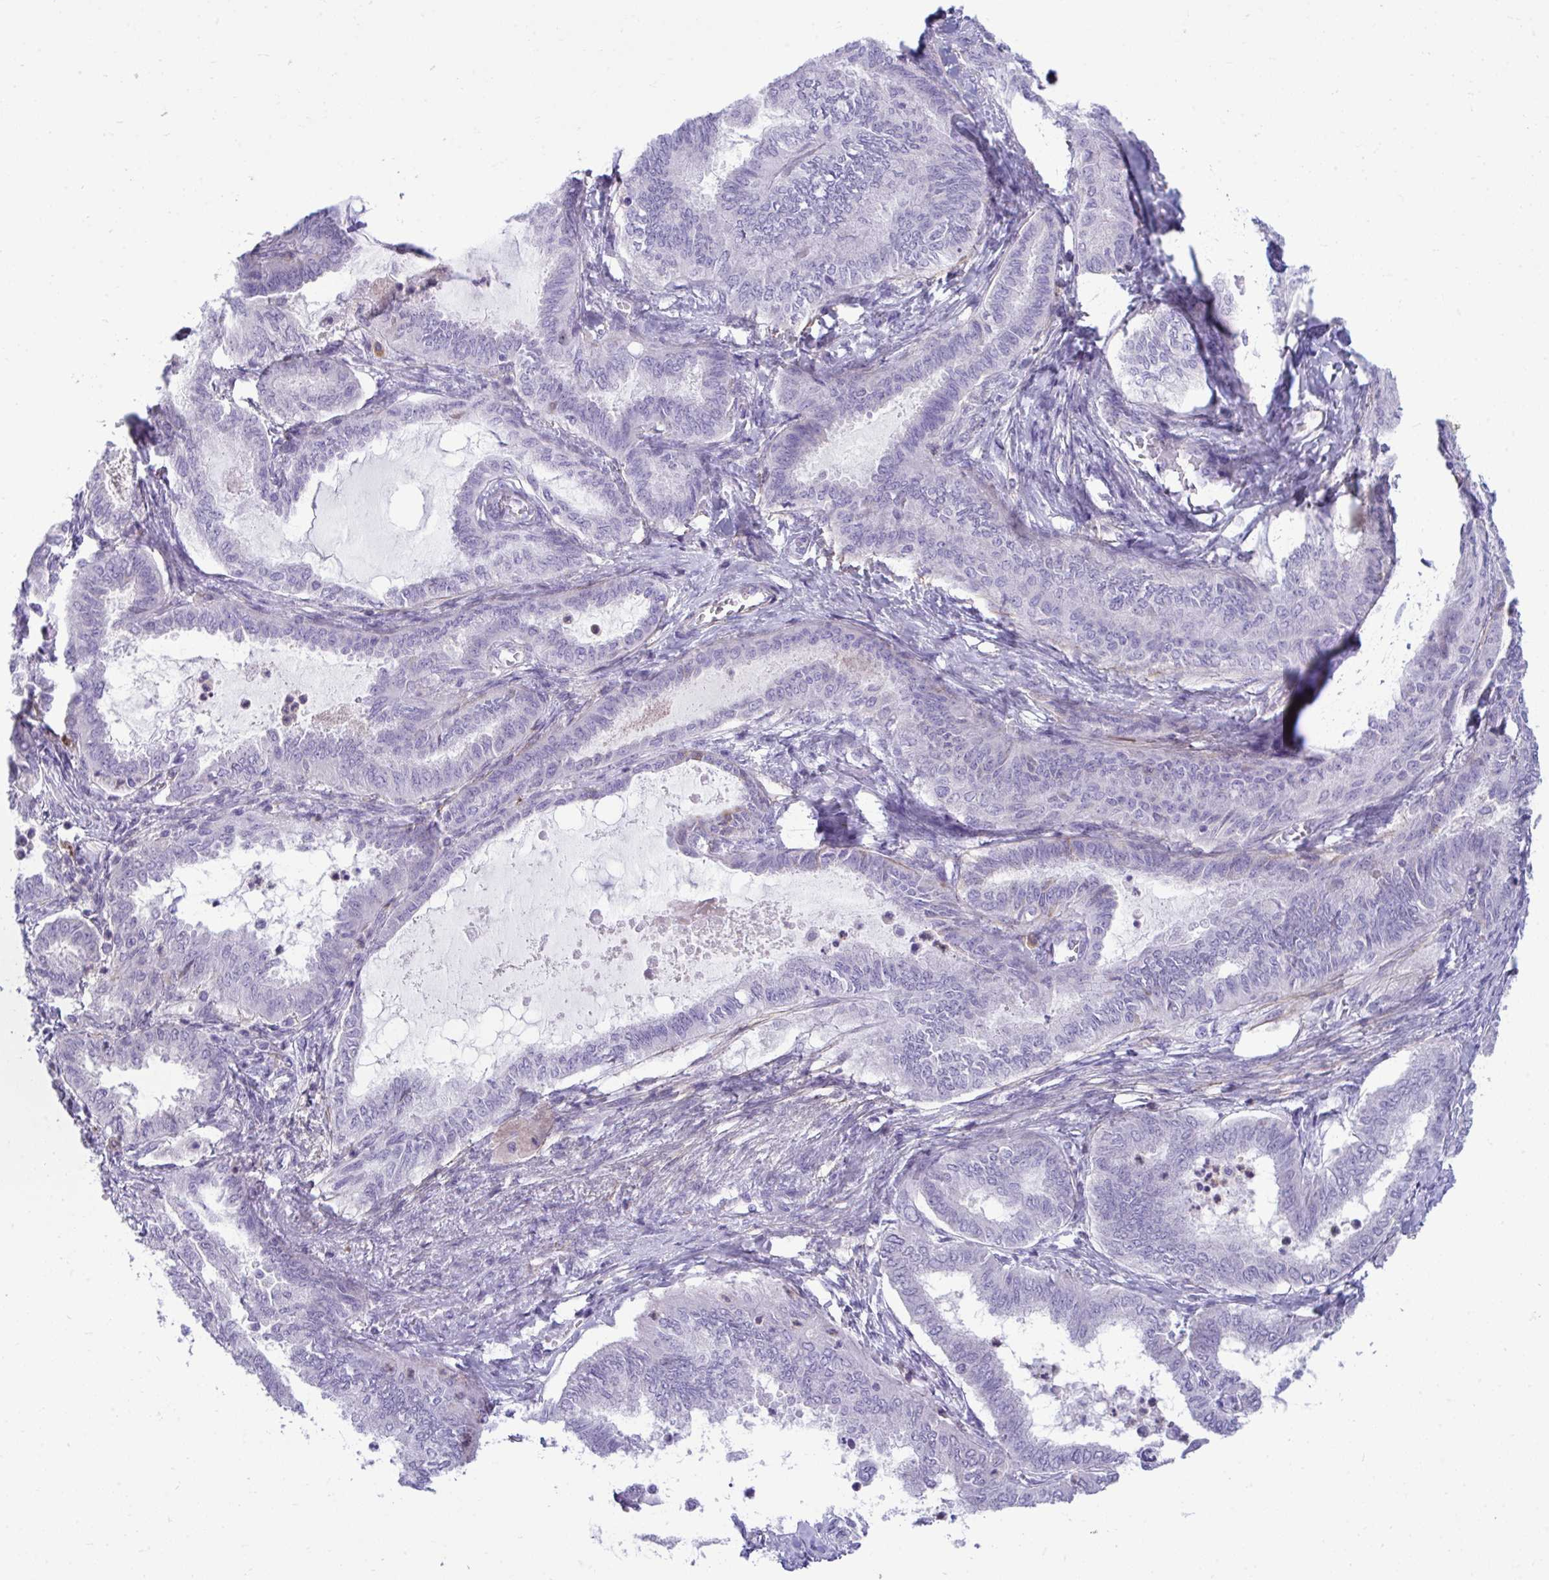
{"staining": {"intensity": "negative", "quantity": "none", "location": "none"}, "tissue": "ovarian cancer", "cell_type": "Tumor cells", "image_type": "cancer", "snomed": [{"axis": "morphology", "description": "Carcinoma, endometroid"}, {"axis": "topography", "description": "Ovary"}], "caption": "Tumor cells are negative for protein expression in human ovarian cancer.", "gene": "PIGZ", "patient": {"sex": "female", "age": 70}}